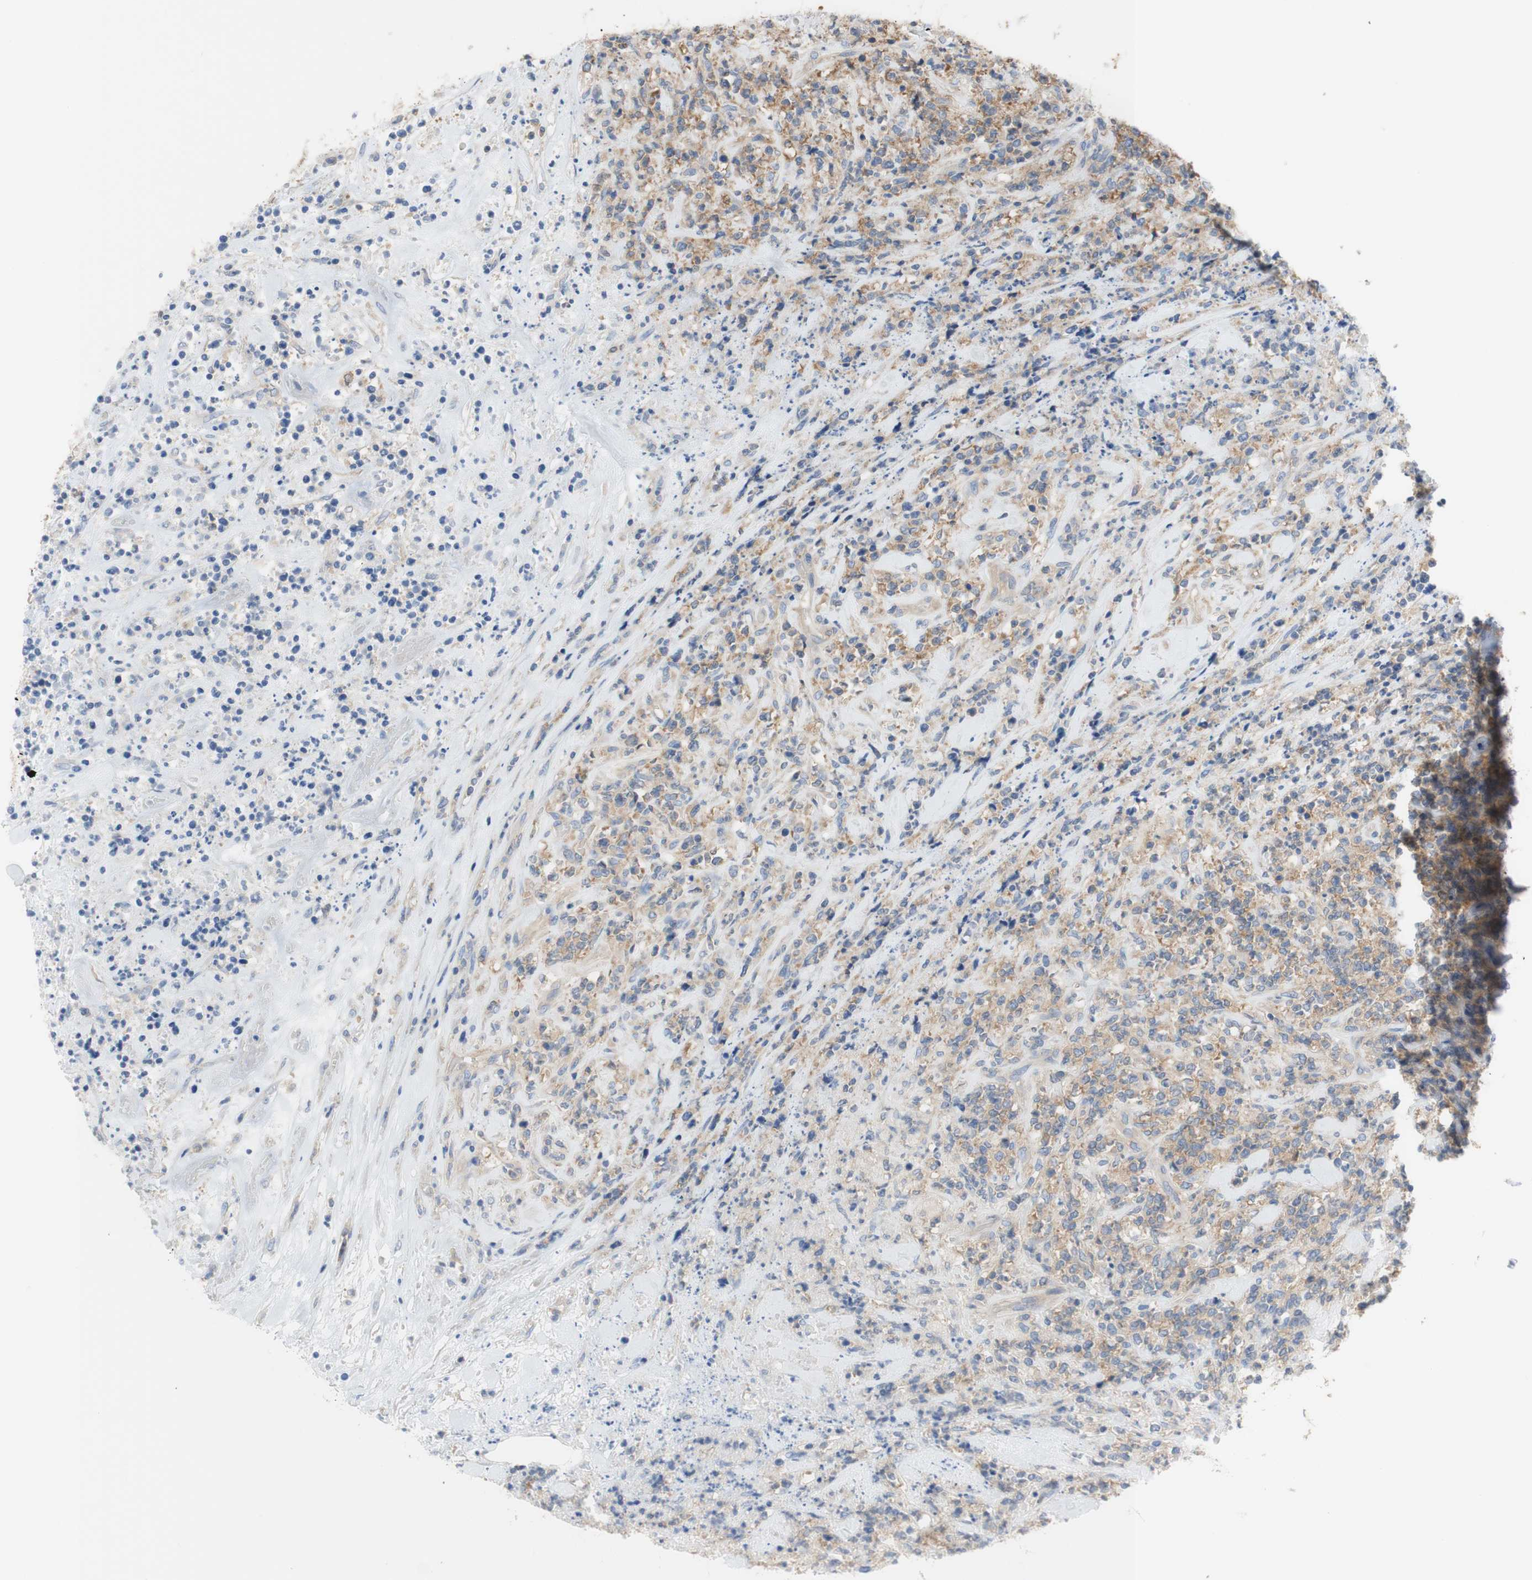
{"staining": {"intensity": "negative", "quantity": "none", "location": "none"}, "tissue": "lymphoma", "cell_type": "Tumor cells", "image_type": "cancer", "snomed": [{"axis": "morphology", "description": "Malignant lymphoma, non-Hodgkin's type, High grade"}, {"axis": "topography", "description": "Soft tissue"}], "caption": "IHC of high-grade malignant lymphoma, non-Hodgkin's type shows no staining in tumor cells.", "gene": "ATP2B1", "patient": {"sex": "male", "age": 18}}